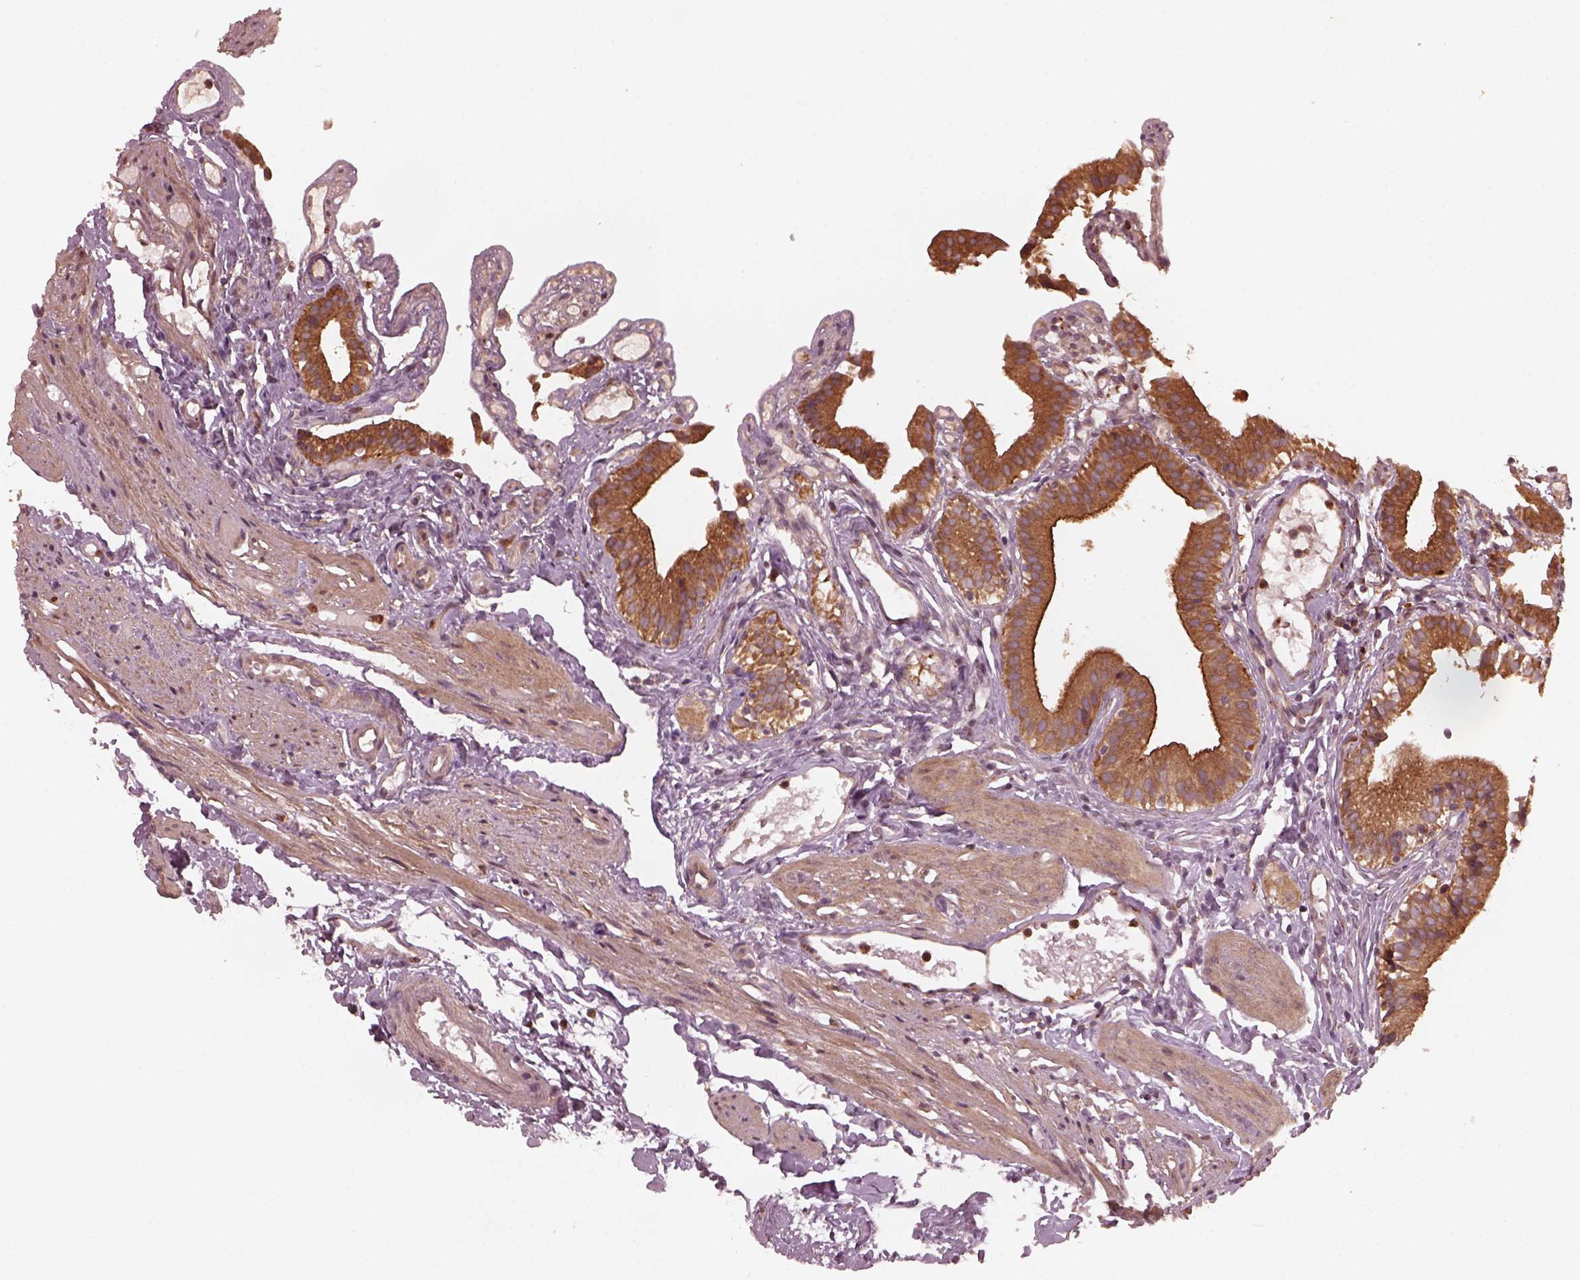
{"staining": {"intensity": "moderate", "quantity": ">75%", "location": "cytoplasmic/membranous"}, "tissue": "gallbladder", "cell_type": "Glandular cells", "image_type": "normal", "snomed": [{"axis": "morphology", "description": "Normal tissue, NOS"}, {"axis": "topography", "description": "Gallbladder"}], "caption": "High-power microscopy captured an immunohistochemistry (IHC) histopathology image of benign gallbladder, revealing moderate cytoplasmic/membranous expression in about >75% of glandular cells. (IHC, brightfield microscopy, high magnification).", "gene": "FAF2", "patient": {"sex": "female", "age": 47}}